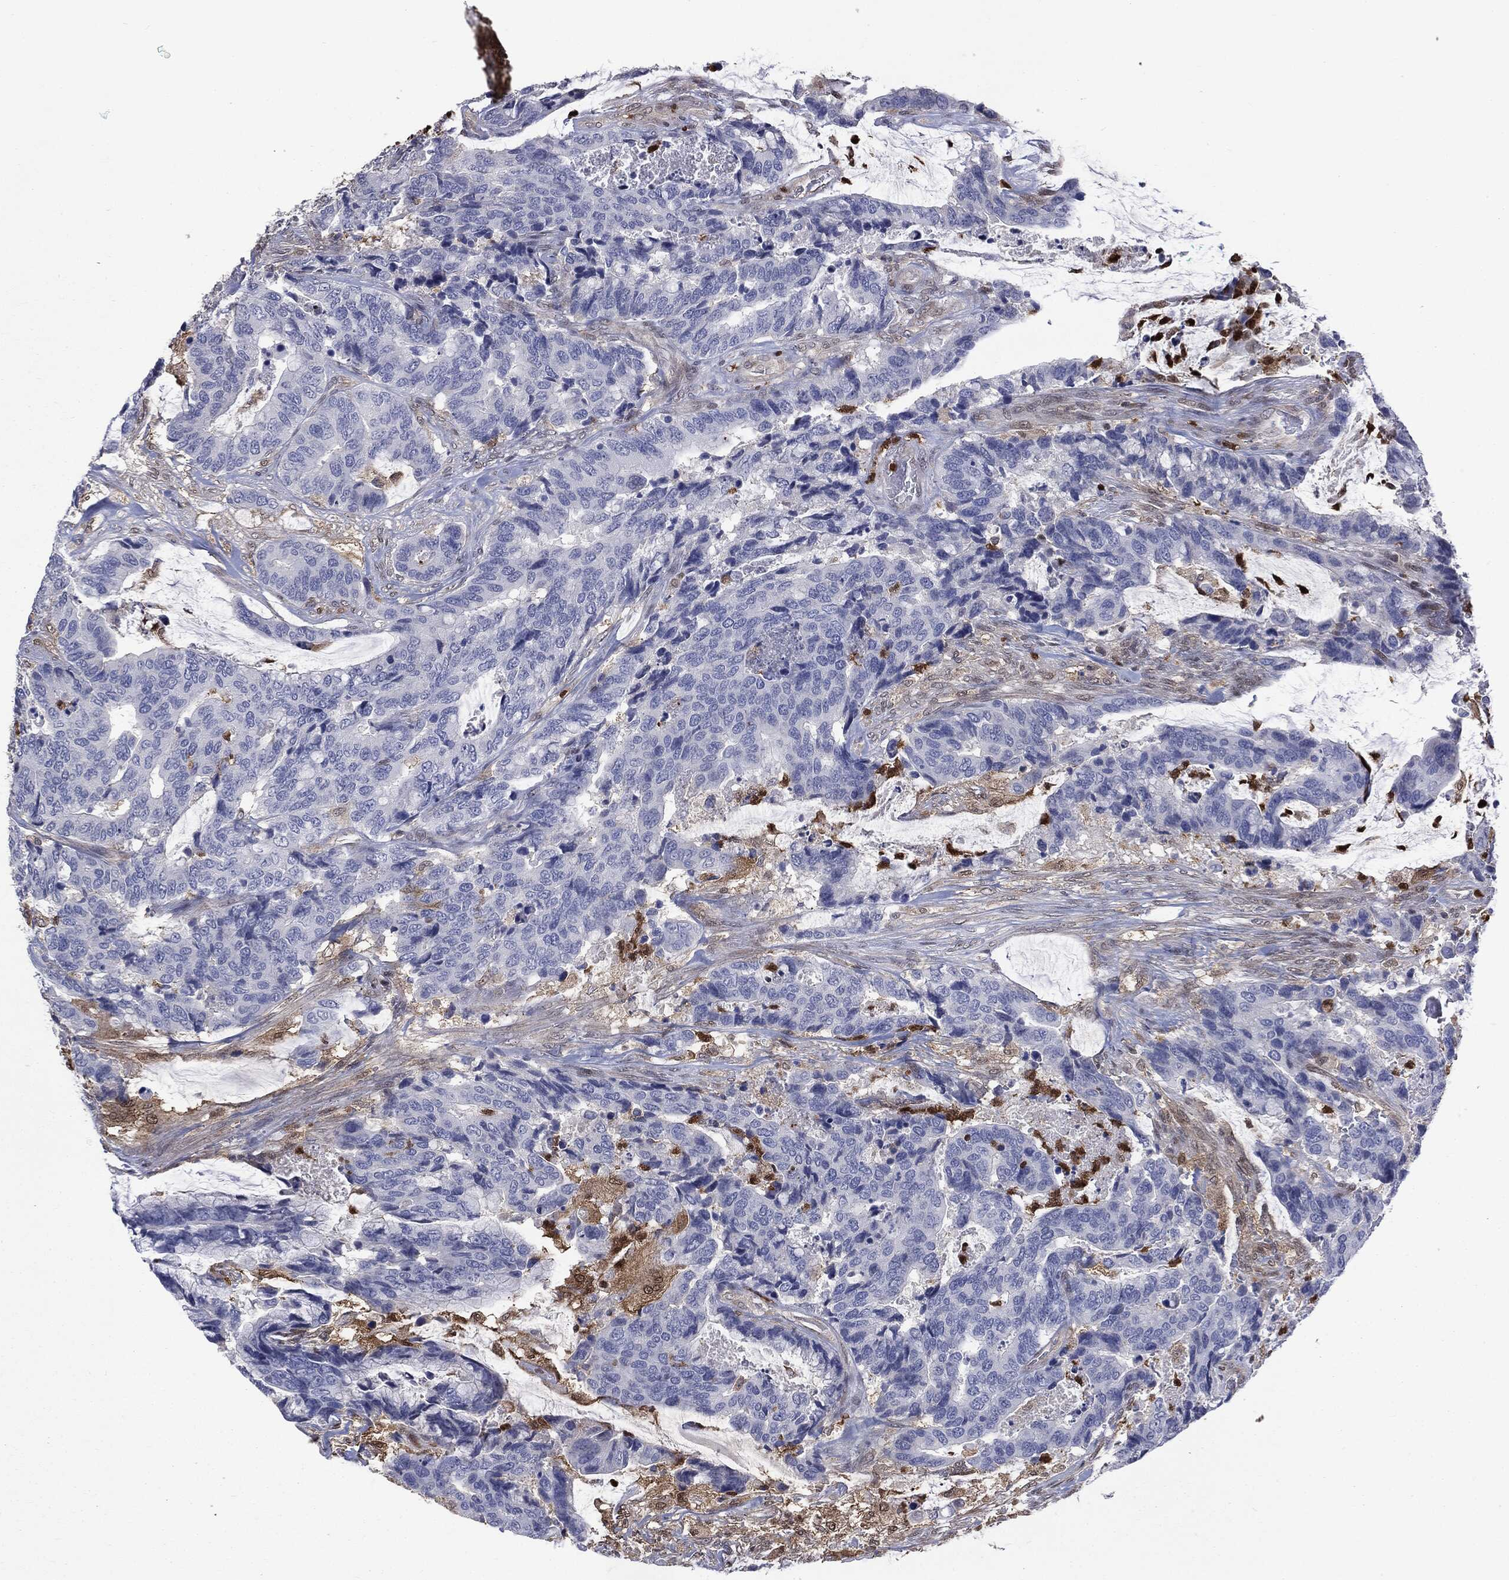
{"staining": {"intensity": "negative", "quantity": "none", "location": "none"}, "tissue": "colorectal cancer", "cell_type": "Tumor cells", "image_type": "cancer", "snomed": [{"axis": "morphology", "description": "Adenocarcinoma, NOS"}, {"axis": "topography", "description": "Rectum"}], "caption": "DAB (3,3'-diaminobenzidine) immunohistochemical staining of human colorectal cancer shows no significant positivity in tumor cells.", "gene": "GPI", "patient": {"sex": "female", "age": 59}}